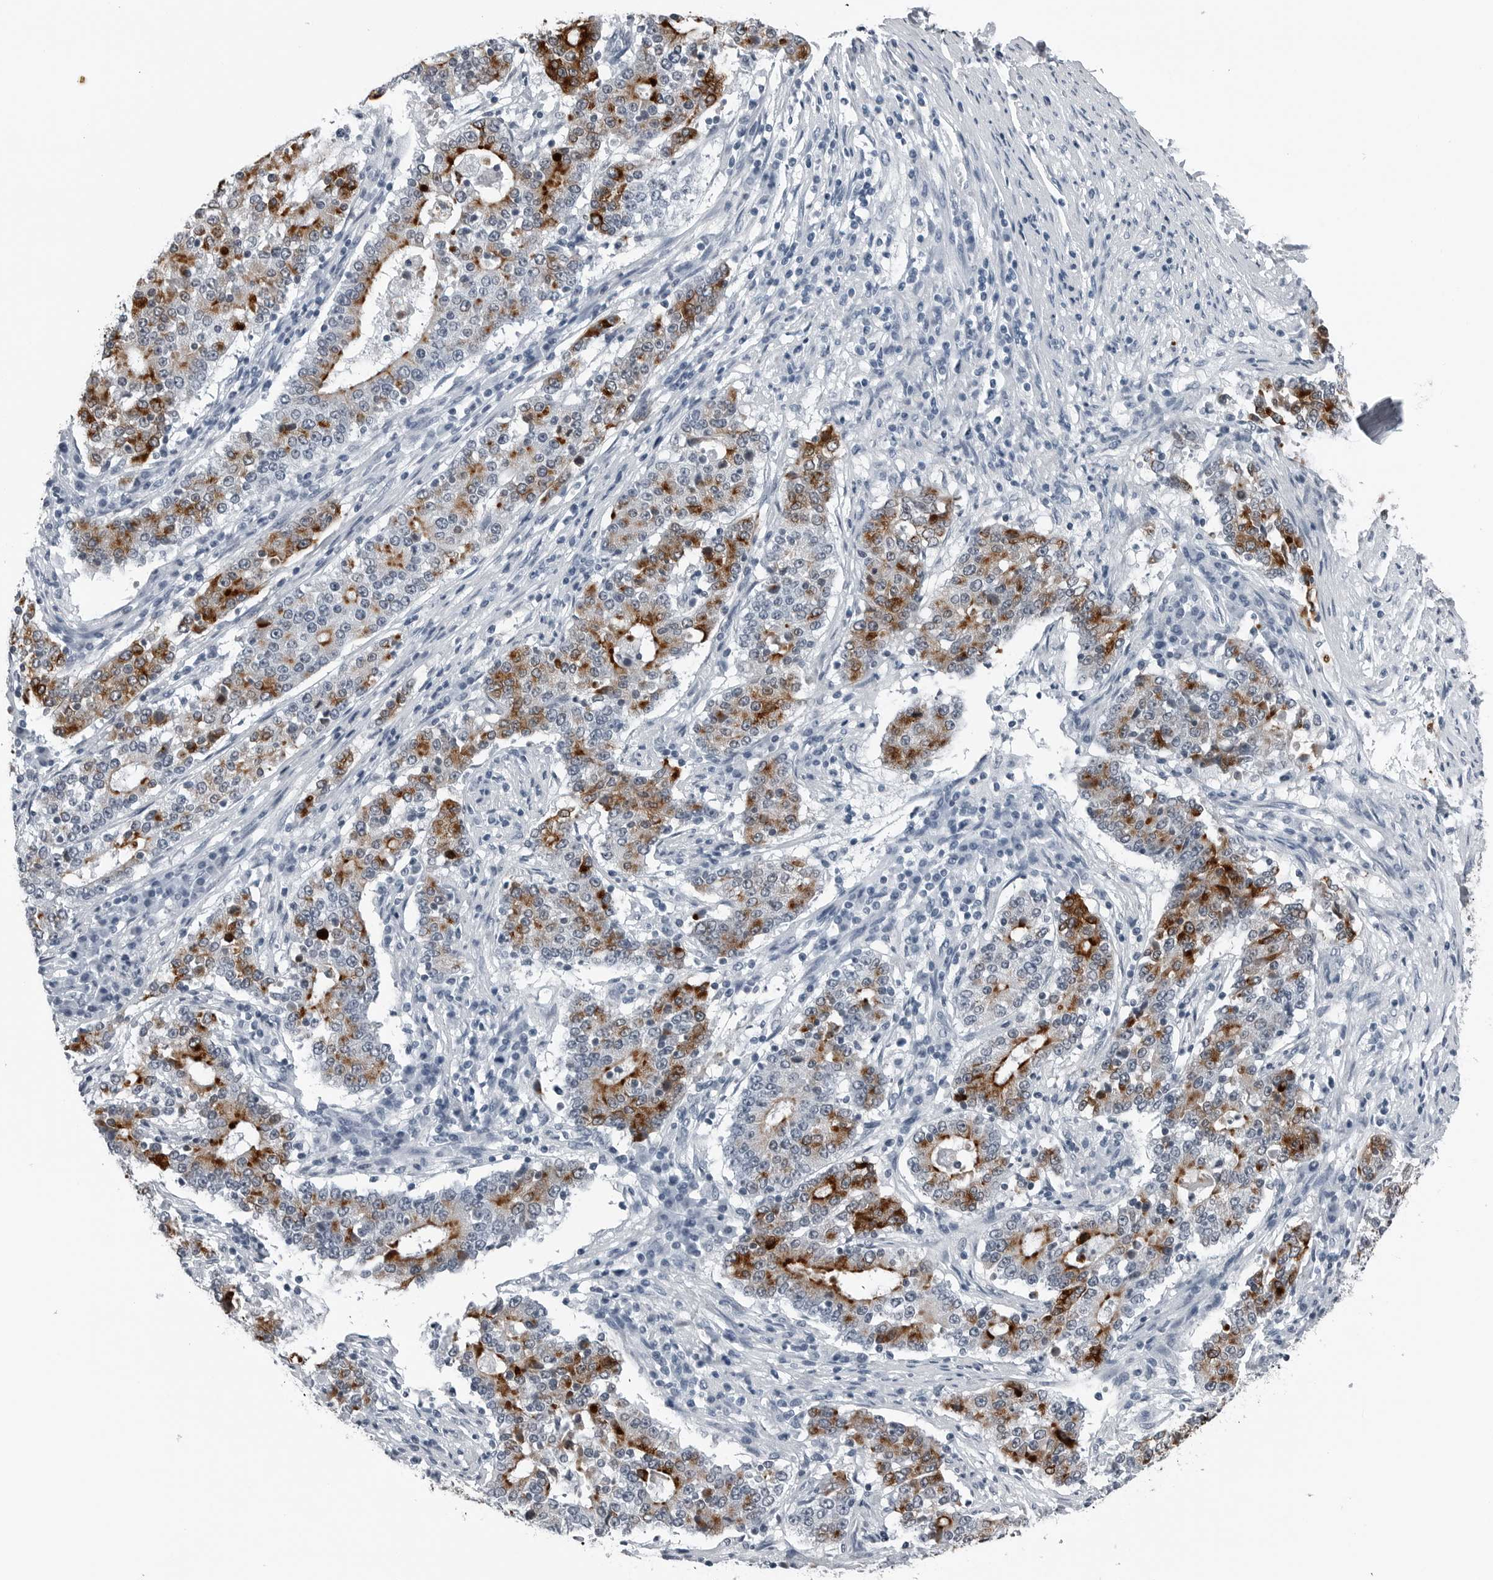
{"staining": {"intensity": "moderate", "quantity": ">75%", "location": "cytoplasmic/membranous"}, "tissue": "stomach cancer", "cell_type": "Tumor cells", "image_type": "cancer", "snomed": [{"axis": "morphology", "description": "Adenocarcinoma, NOS"}, {"axis": "topography", "description": "Stomach"}], "caption": "The immunohistochemical stain highlights moderate cytoplasmic/membranous staining in tumor cells of stomach cancer (adenocarcinoma) tissue.", "gene": "SPINK1", "patient": {"sex": "male", "age": 59}}